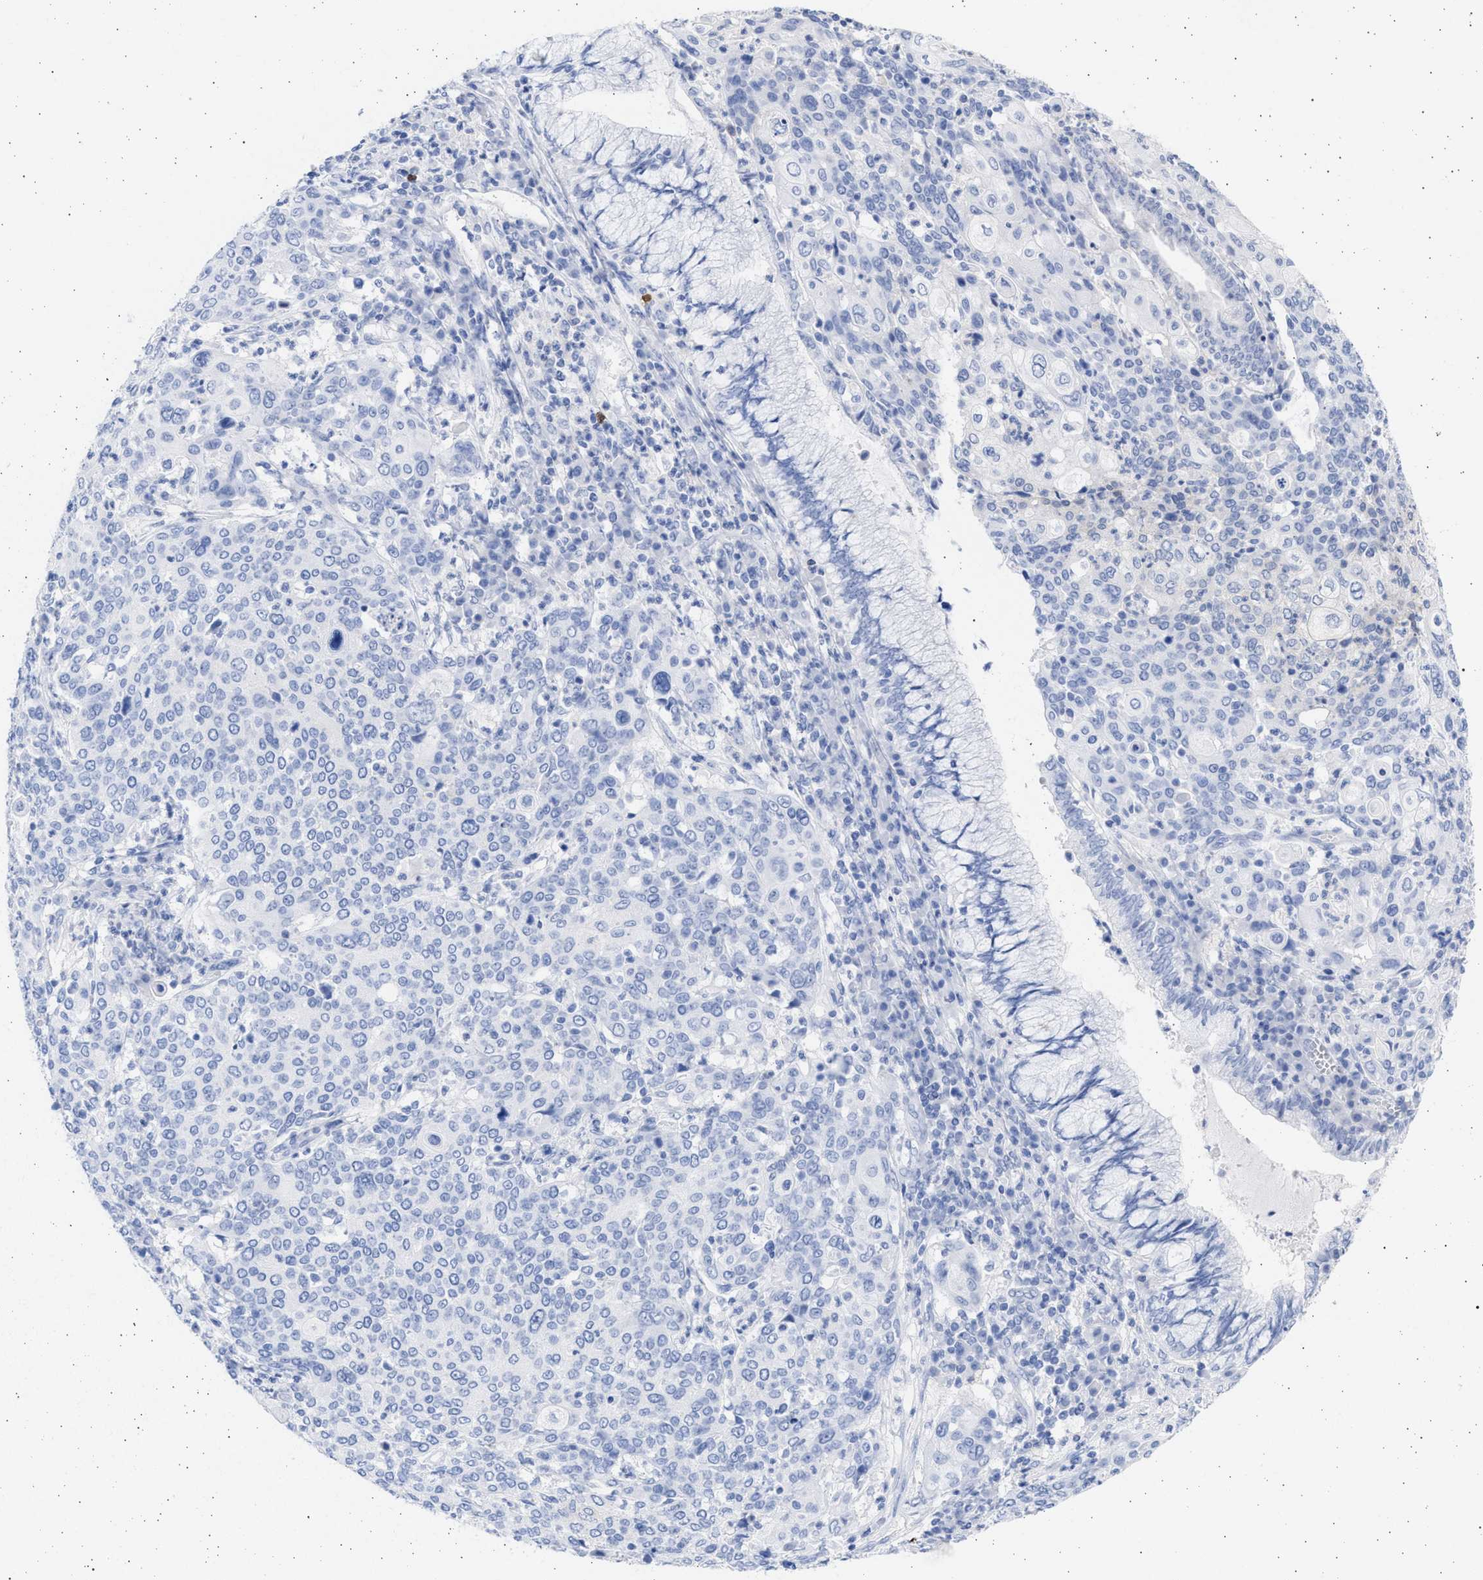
{"staining": {"intensity": "negative", "quantity": "none", "location": "none"}, "tissue": "cervical cancer", "cell_type": "Tumor cells", "image_type": "cancer", "snomed": [{"axis": "morphology", "description": "Squamous cell carcinoma, NOS"}, {"axis": "topography", "description": "Cervix"}], "caption": "IHC photomicrograph of neoplastic tissue: human squamous cell carcinoma (cervical) stained with DAB (3,3'-diaminobenzidine) exhibits no significant protein expression in tumor cells.", "gene": "ALDOC", "patient": {"sex": "female", "age": 40}}